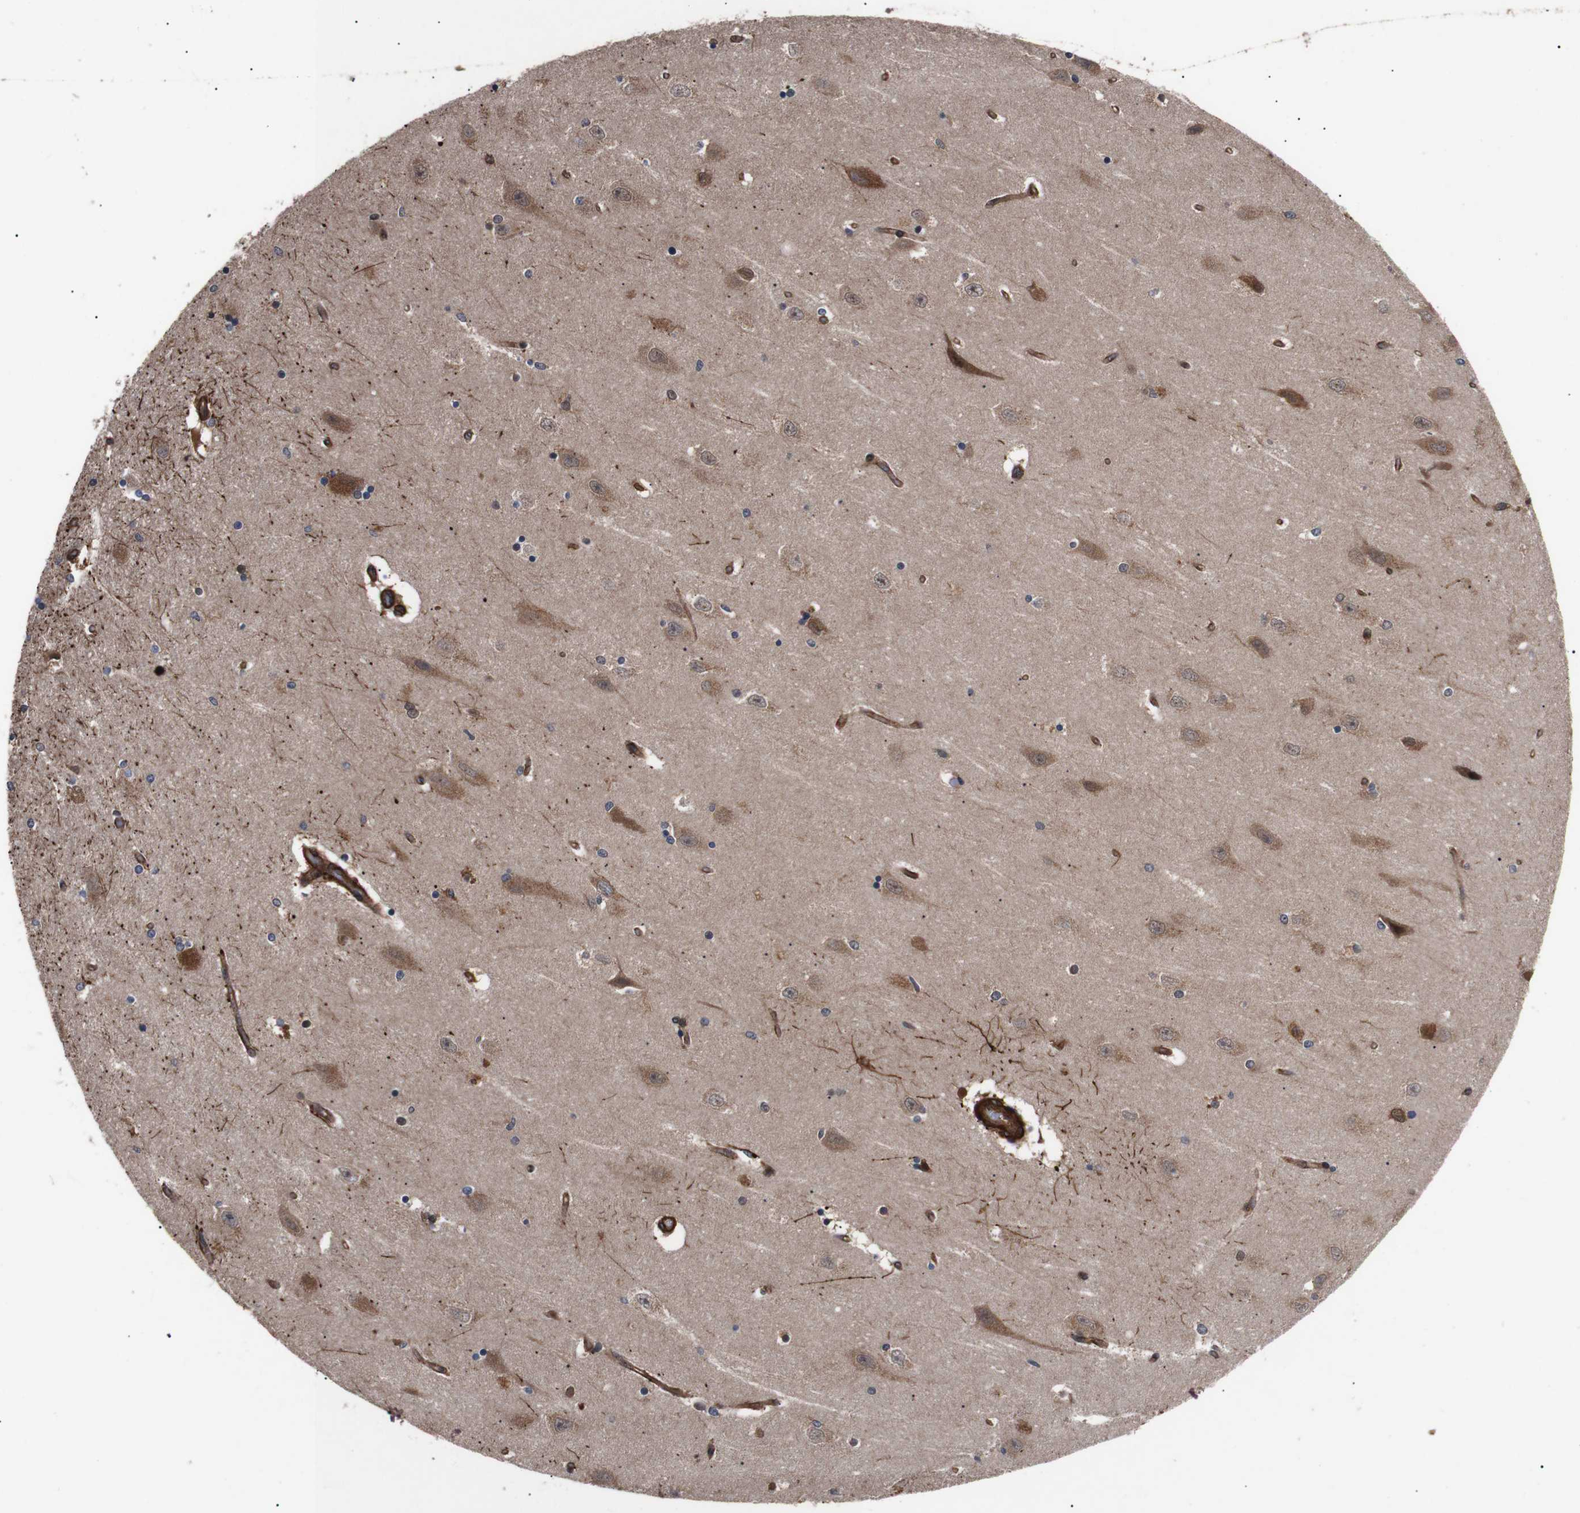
{"staining": {"intensity": "moderate", "quantity": "25%-75%", "location": "cytoplasmic/membranous"}, "tissue": "hippocampus", "cell_type": "Glial cells", "image_type": "normal", "snomed": [{"axis": "morphology", "description": "Normal tissue, NOS"}, {"axis": "topography", "description": "Hippocampus"}], "caption": "Moderate cytoplasmic/membranous positivity for a protein is identified in approximately 25%-75% of glial cells of normal hippocampus using immunohistochemistry (IHC).", "gene": "PAWR", "patient": {"sex": "female", "age": 54}}